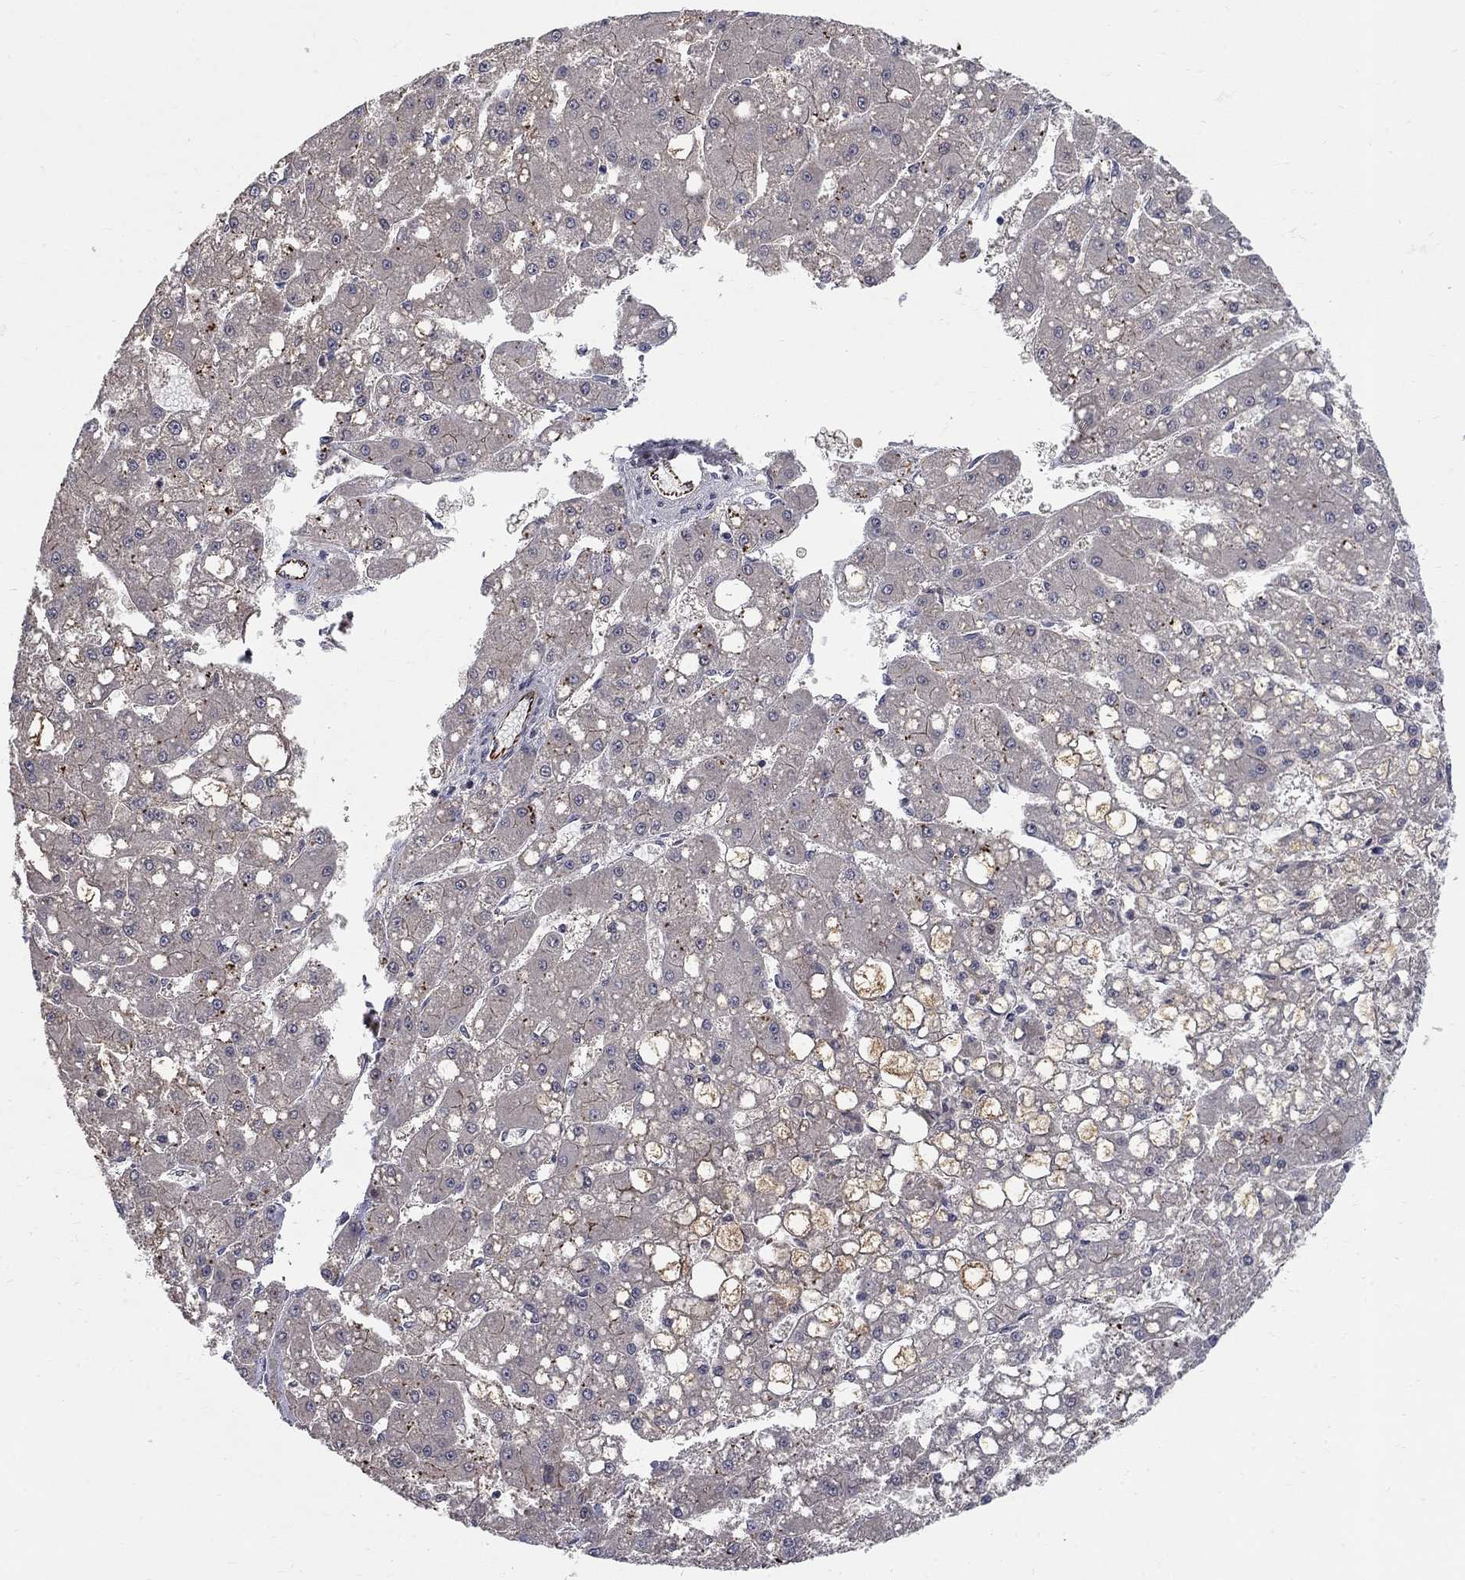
{"staining": {"intensity": "negative", "quantity": "none", "location": "none"}, "tissue": "liver cancer", "cell_type": "Tumor cells", "image_type": "cancer", "snomed": [{"axis": "morphology", "description": "Carcinoma, Hepatocellular, NOS"}, {"axis": "topography", "description": "Liver"}], "caption": "IHC of hepatocellular carcinoma (liver) demonstrates no expression in tumor cells. Nuclei are stained in blue.", "gene": "MSRA", "patient": {"sex": "male", "age": 67}}